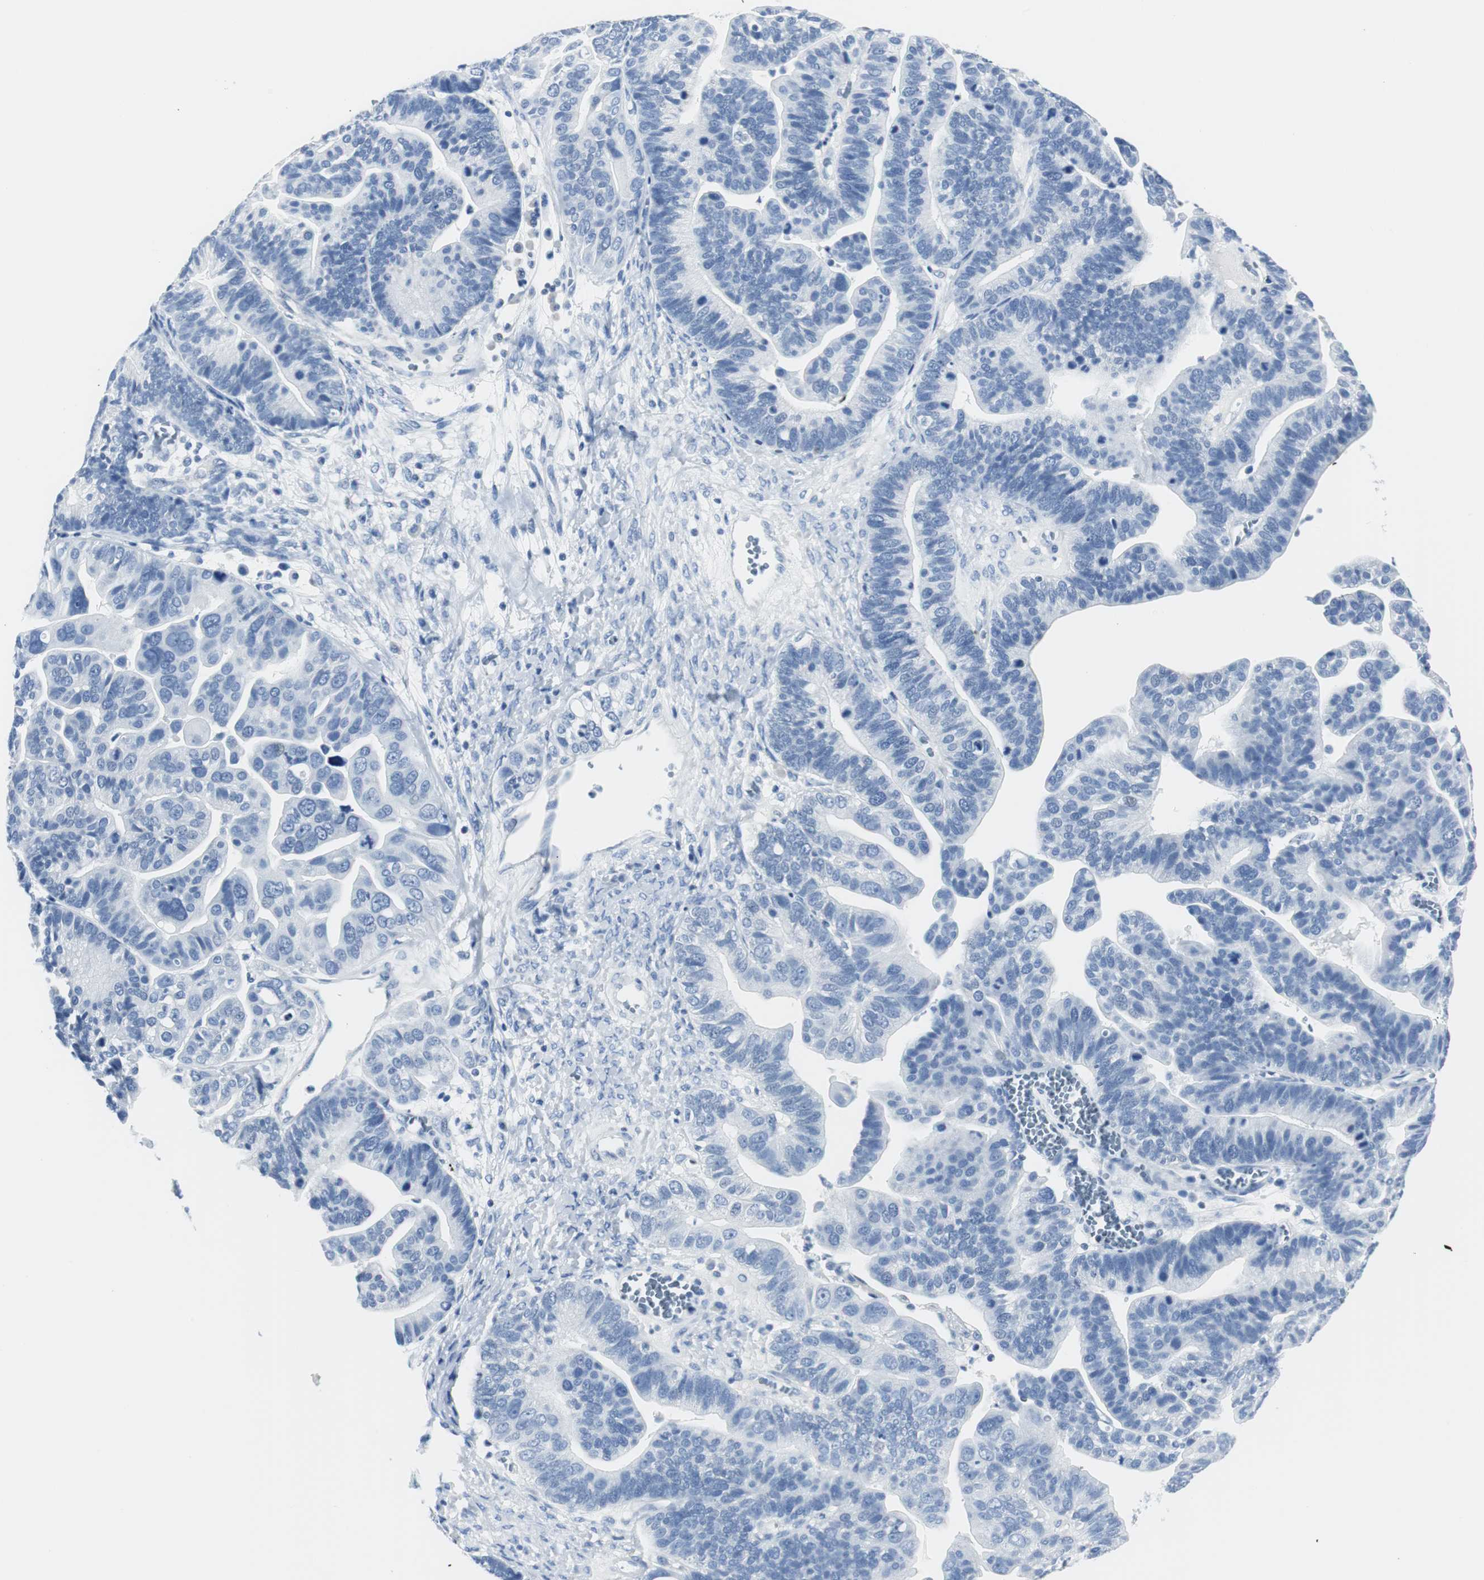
{"staining": {"intensity": "negative", "quantity": "none", "location": "none"}, "tissue": "ovarian cancer", "cell_type": "Tumor cells", "image_type": "cancer", "snomed": [{"axis": "morphology", "description": "Cystadenocarcinoma, serous, NOS"}, {"axis": "topography", "description": "Ovary"}], "caption": "Tumor cells show no significant protein staining in ovarian cancer. (DAB immunohistochemistry visualized using brightfield microscopy, high magnification).", "gene": "GAP43", "patient": {"sex": "female", "age": 56}}